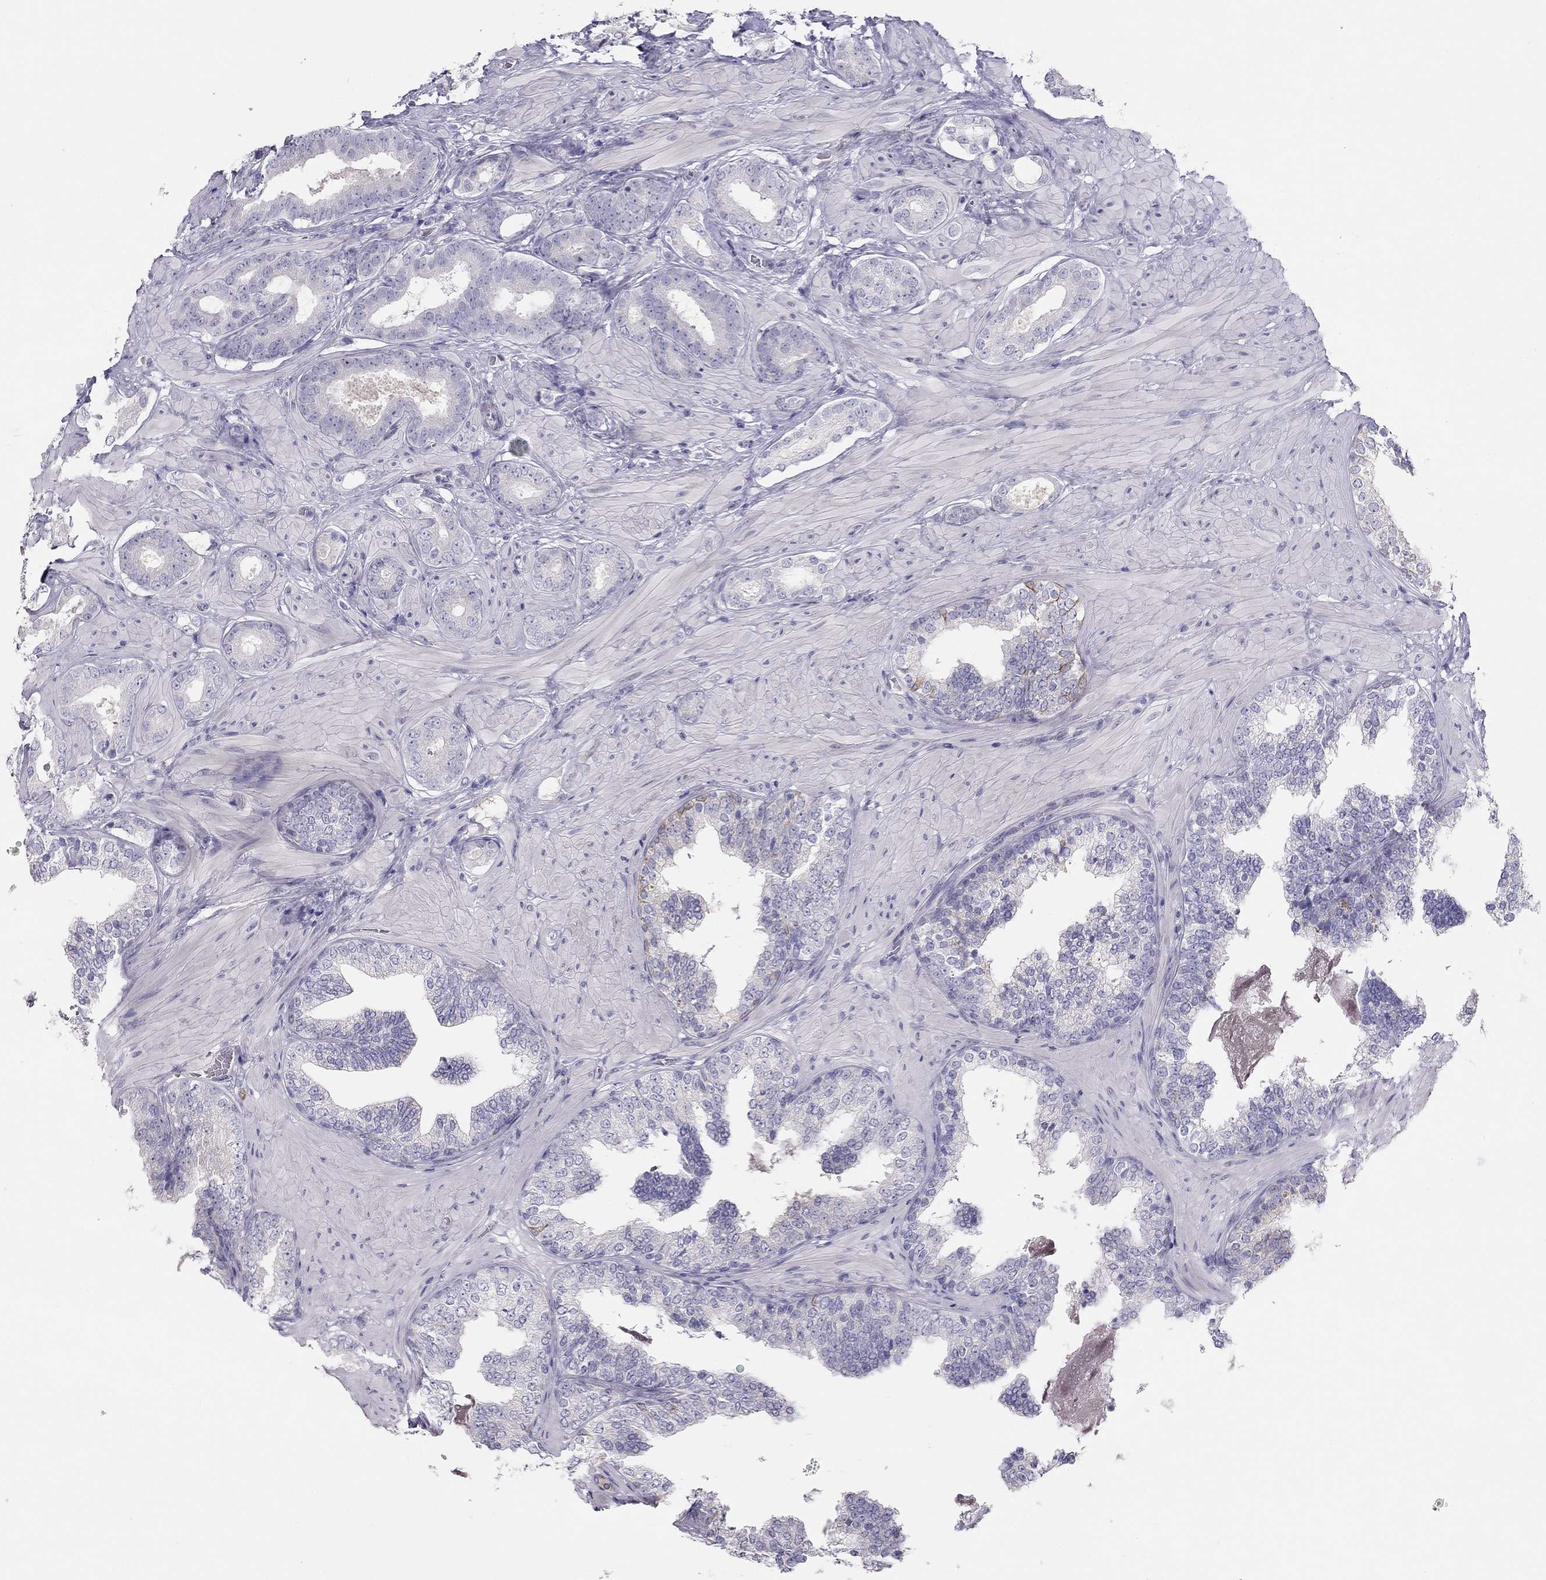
{"staining": {"intensity": "negative", "quantity": "none", "location": "none"}, "tissue": "prostate cancer", "cell_type": "Tumor cells", "image_type": "cancer", "snomed": [{"axis": "morphology", "description": "Adenocarcinoma, Low grade"}, {"axis": "topography", "description": "Prostate"}], "caption": "Human prostate cancer (low-grade adenocarcinoma) stained for a protein using immunohistochemistry shows no positivity in tumor cells.", "gene": "KCNV2", "patient": {"sex": "male", "age": 60}}